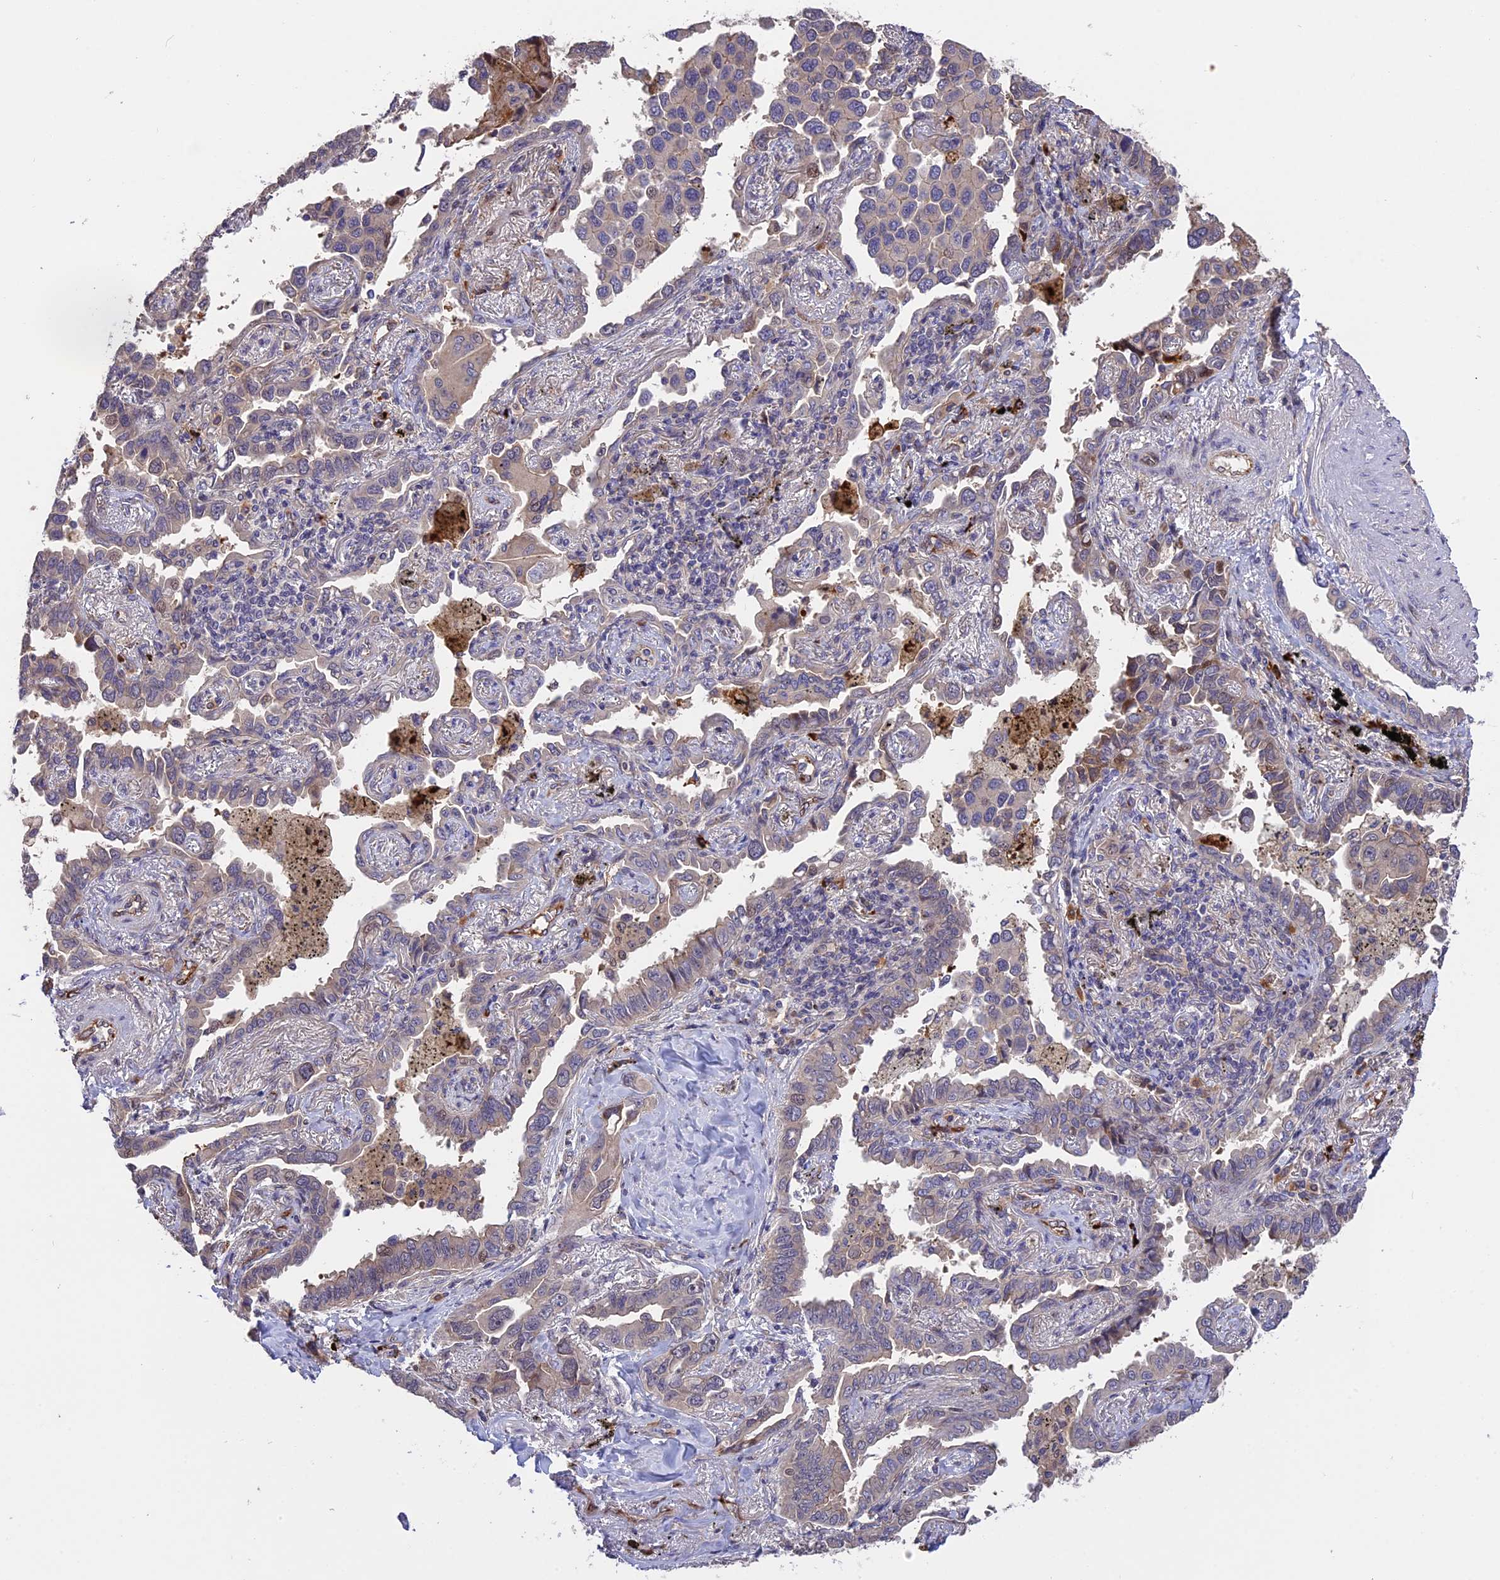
{"staining": {"intensity": "negative", "quantity": "none", "location": "none"}, "tissue": "lung cancer", "cell_type": "Tumor cells", "image_type": "cancer", "snomed": [{"axis": "morphology", "description": "Adenocarcinoma, NOS"}, {"axis": "topography", "description": "Lung"}], "caption": "This is a histopathology image of immunohistochemistry staining of adenocarcinoma (lung), which shows no positivity in tumor cells. Nuclei are stained in blue.", "gene": "MFSD2A", "patient": {"sex": "male", "age": 67}}